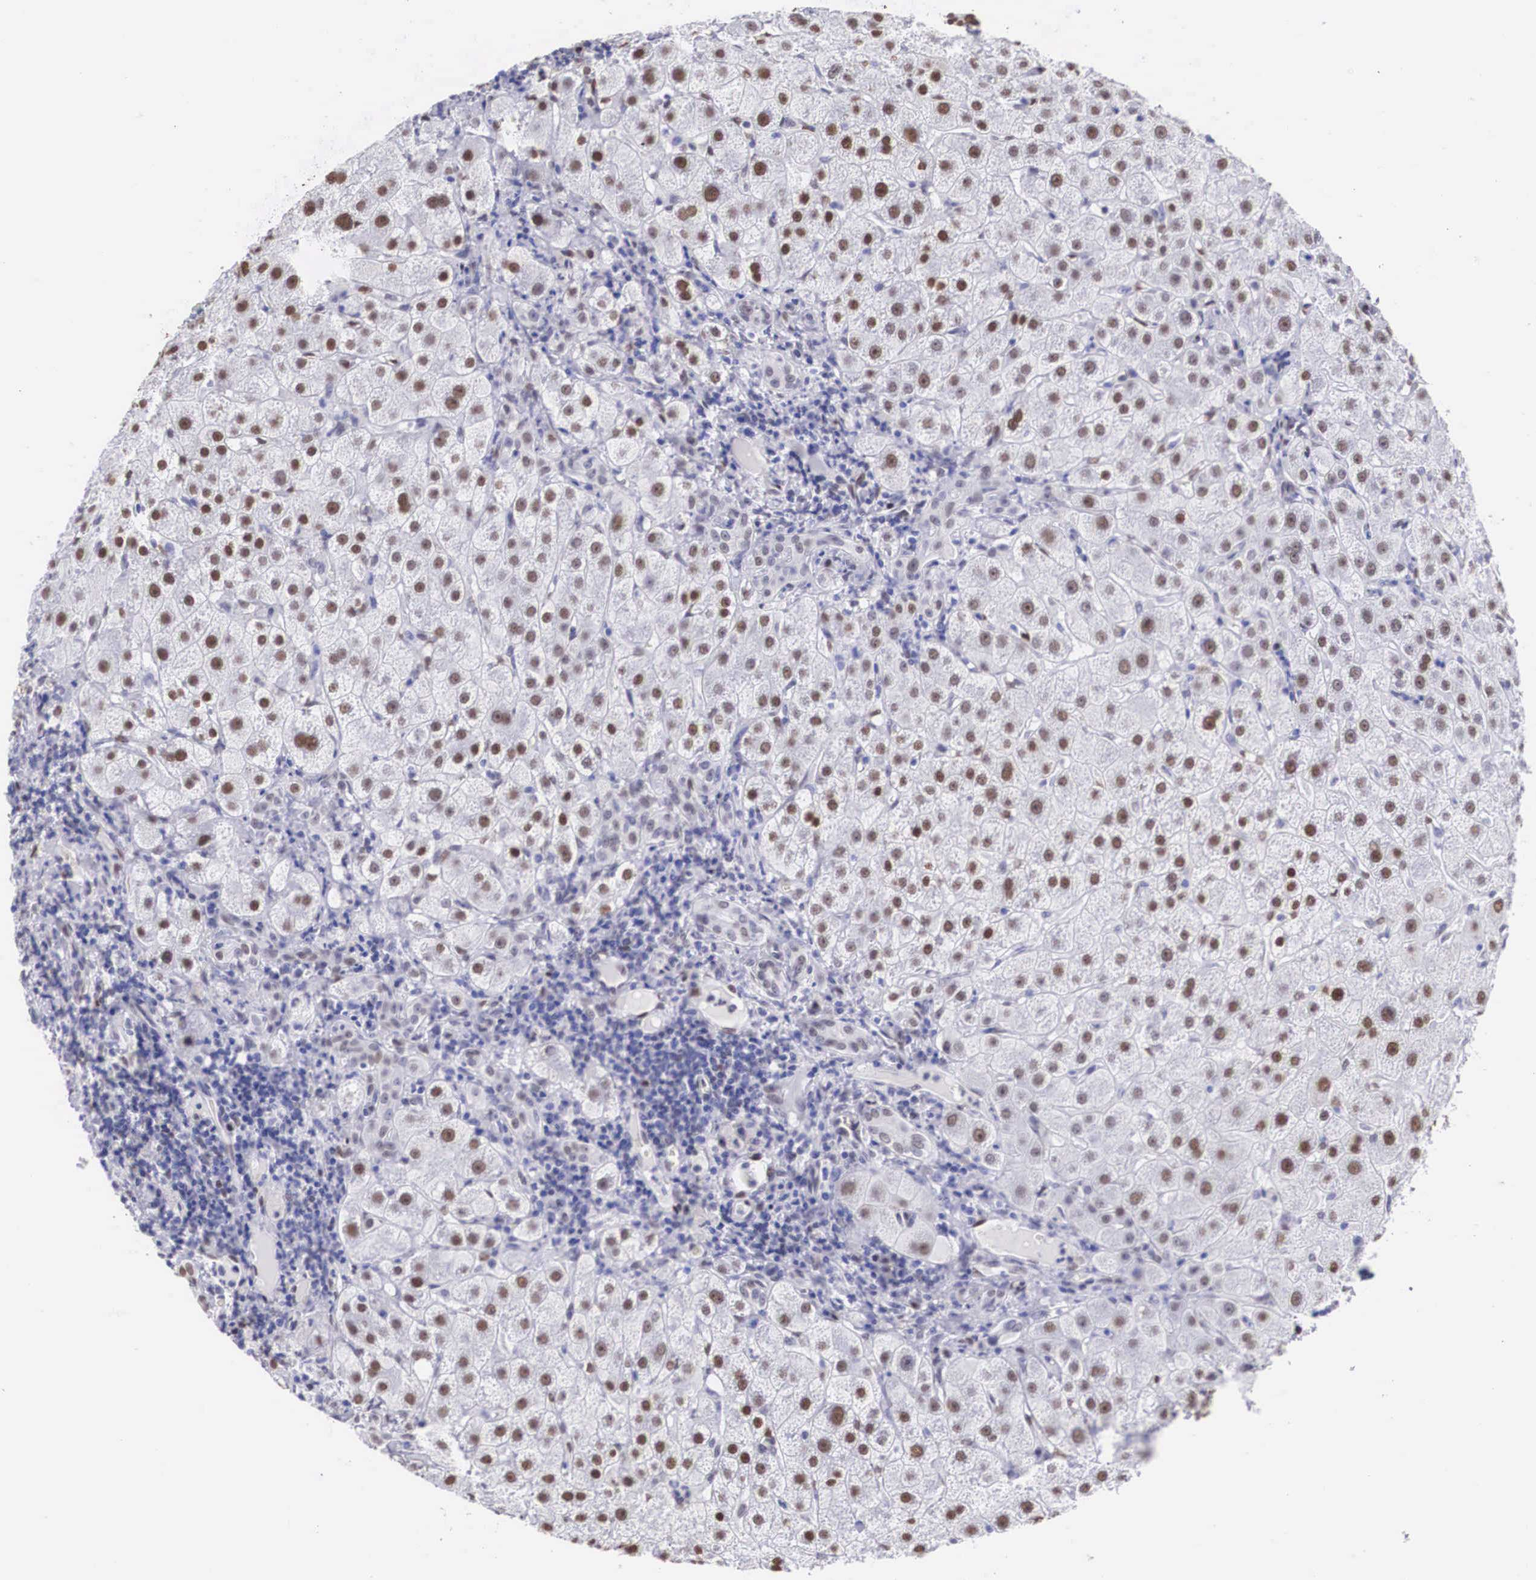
{"staining": {"intensity": "weak", "quantity": "<25%", "location": "nuclear"}, "tissue": "liver", "cell_type": "Cholangiocytes", "image_type": "normal", "snomed": [{"axis": "morphology", "description": "Normal tissue, NOS"}, {"axis": "topography", "description": "Liver"}], "caption": "High power microscopy histopathology image of an immunohistochemistry (IHC) image of benign liver, revealing no significant positivity in cholangiocytes.", "gene": "HMGN5", "patient": {"sex": "female", "age": 79}}